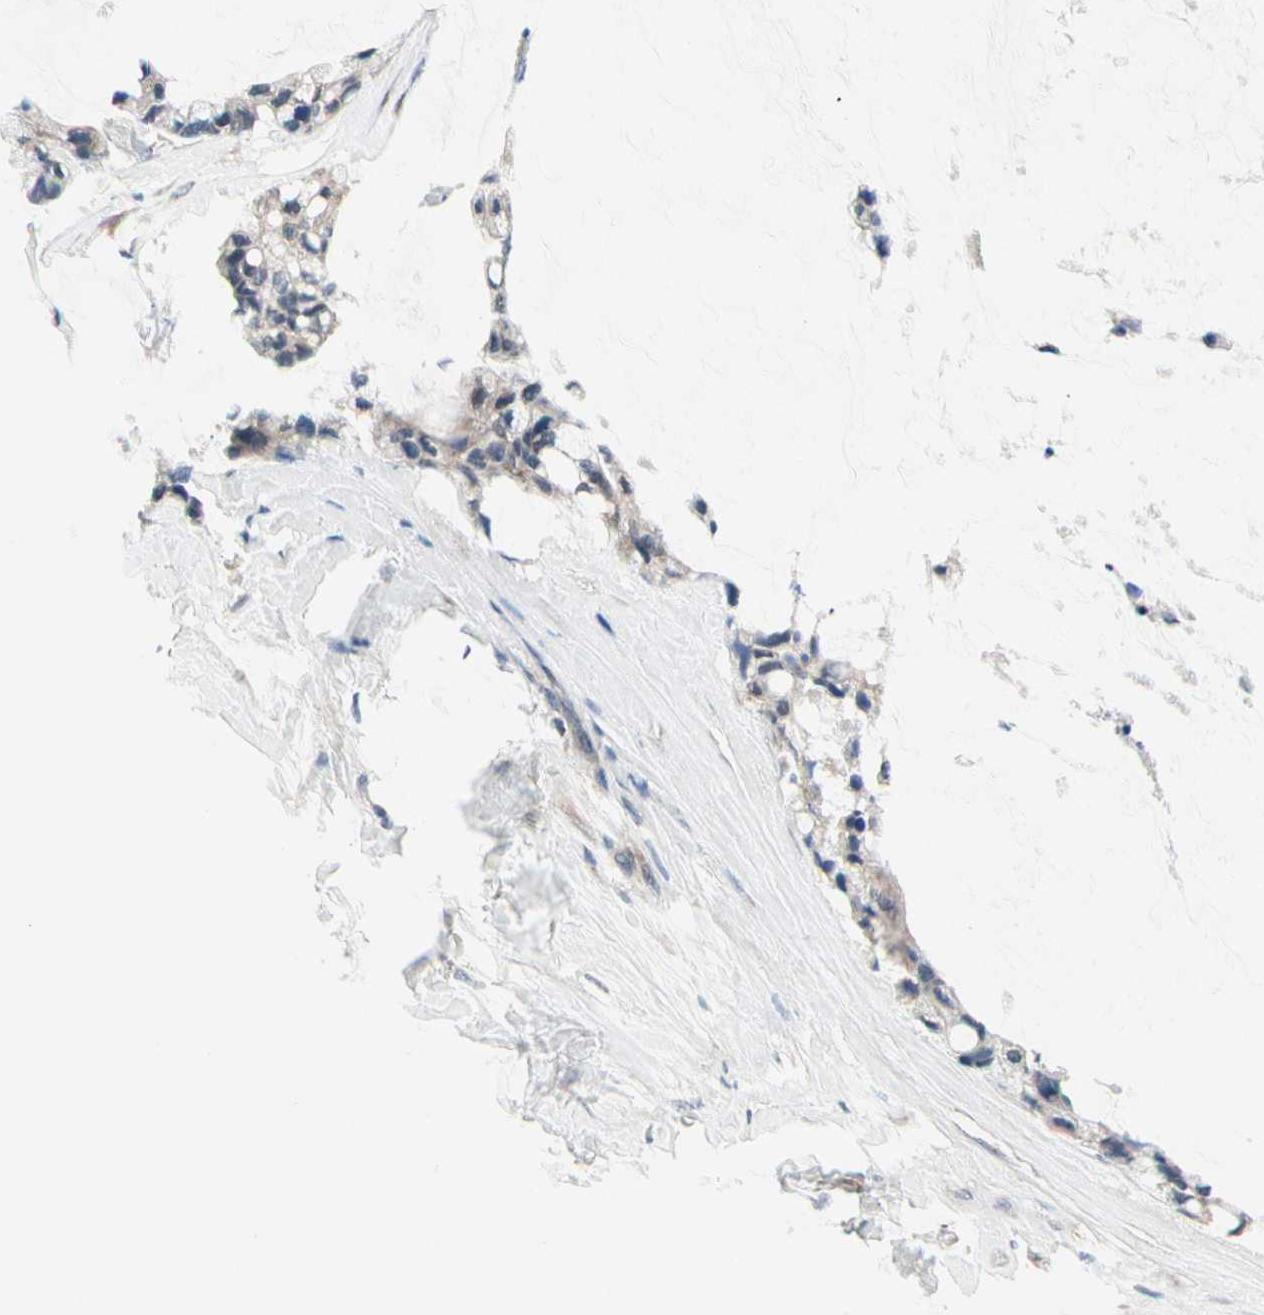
{"staining": {"intensity": "weak", "quantity": "<25%", "location": "cytoplasmic/membranous"}, "tissue": "ovarian cancer", "cell_type": "Tumor cells", "image_type": "cancer", "snomed": [{"axis": "morphology", "description": "Cystadenocarcinoma, mucinous, NOS"}, {"axis": "topography", "description": "Ovary"}], "caption": "An IHC image of ovarian cancer is shown. There is no staining in tumor cells of ovarian cancer.", "gene": "PRDX6", "patient": {"sex": "female", "age": 39}}